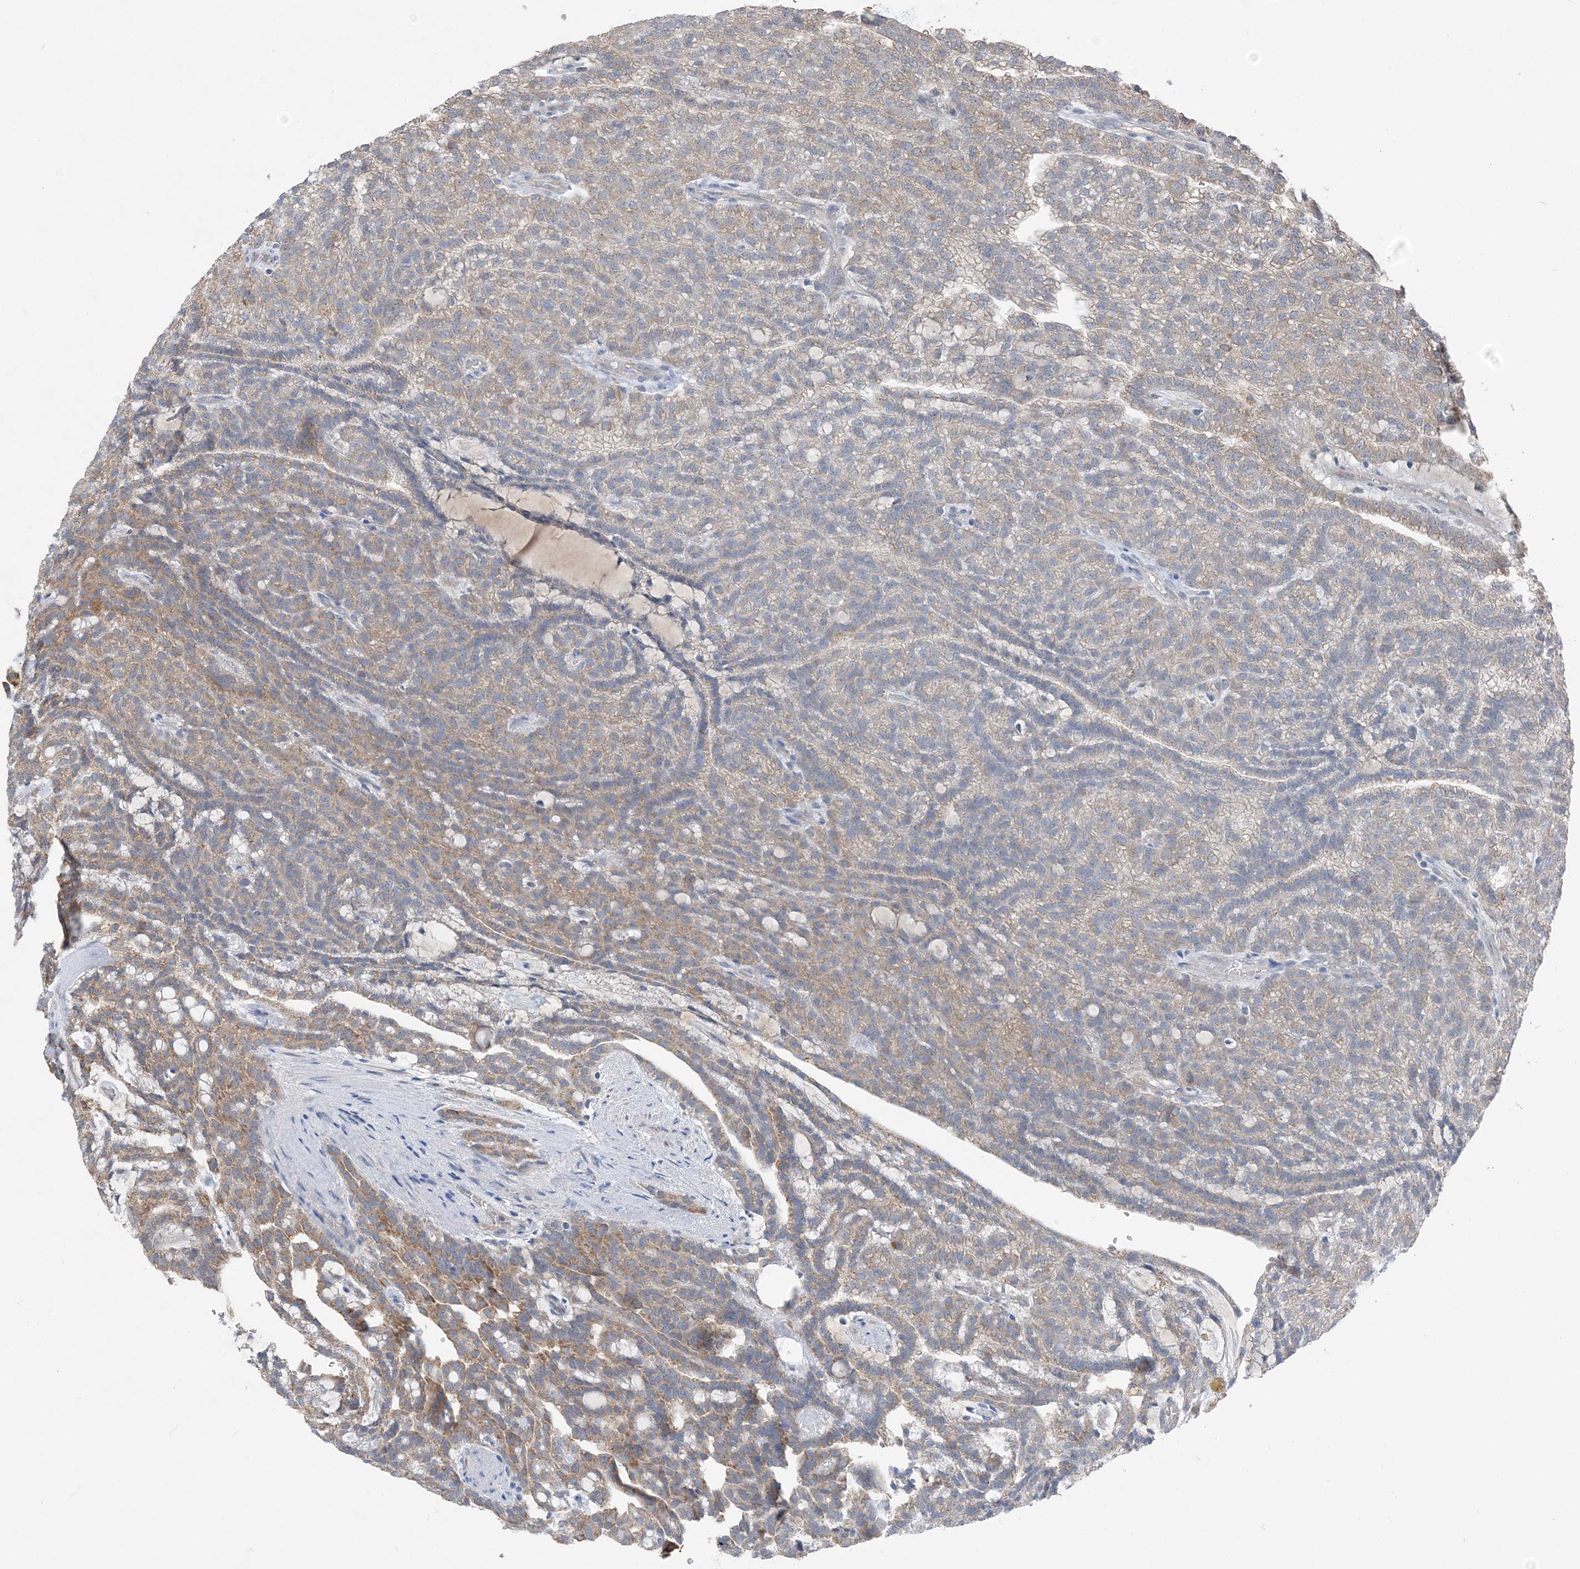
{"staining": {"intensity": "moderate", "quantity": "25%-75%", "location": "cytoplasmic/membranous"}, "tissue": "renal cancer", "cell_type": "Tumor cells", "image_type": "cancer", "snomed": [{"axis": "morphology", "description": "Adenocarcinoma, NOS"}, {"axis": "topography", "description": "Kidney"}], "caption": "This micrograph reveals renal adenocarcinoma stained with immunohistochemistry (IHC) to label a protein in brown. The cytoplasmic/membranous of tumor cells show moderate positivity for the protein. Nuclei are counter-stained blue.", "gene": "DHX30", "patient": {"sex": "male", "age": 63}}